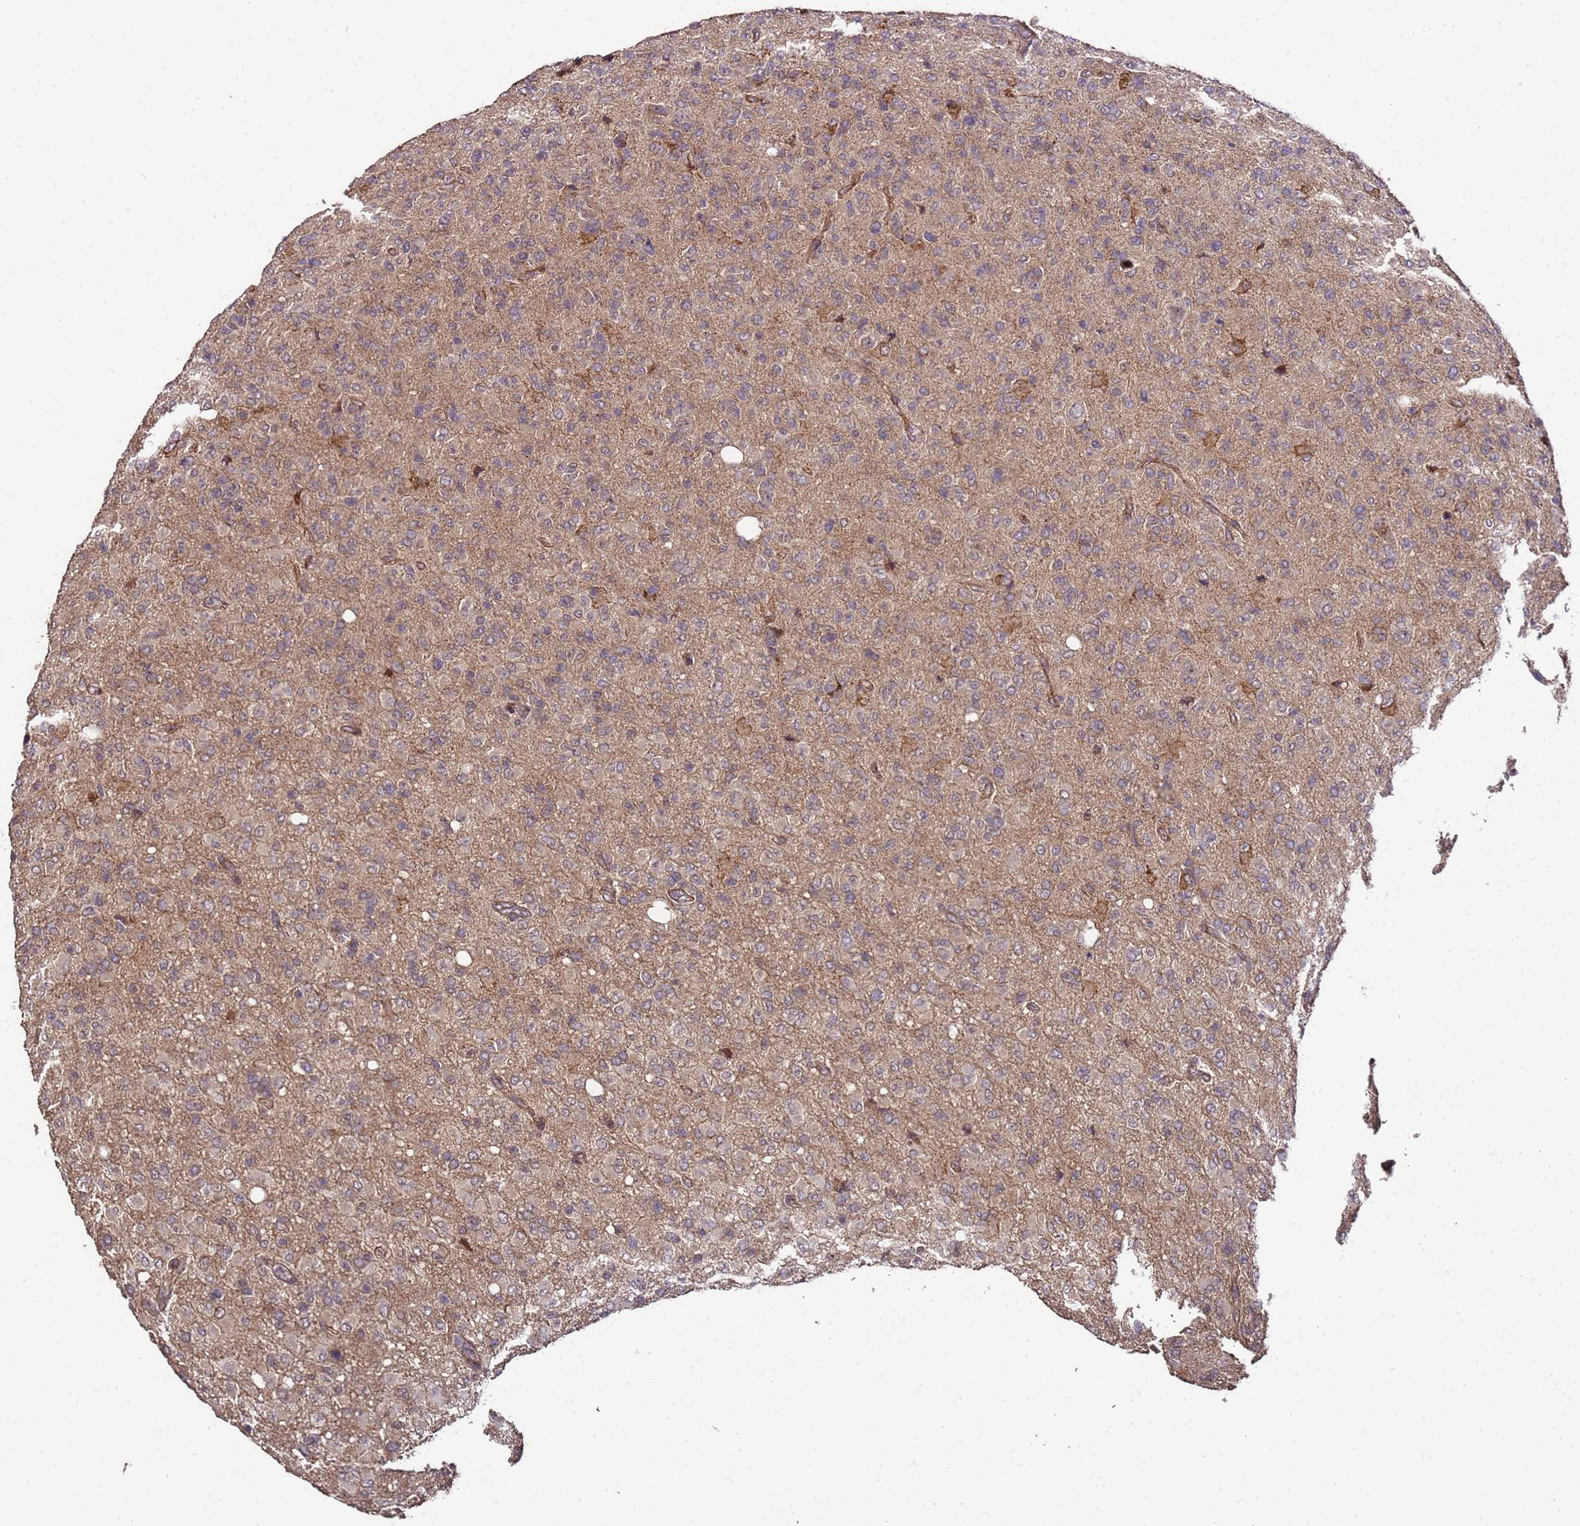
{"staining": {"intensity": "weak", "quantity": "25%-75%", "location": "cytoplasmic/membranous"}, "tissue": "glioma", "cell_type": "Tumor cells", "image_type": "cancer", "snomed": [{"axis": "morphology", "description": "Glioma, malignant, High grade"}, {"axis": "topography", "description": "Brain"}], "caption": "The immunohistochemical stain shows weak cytoplasmic/membranous staining in tumor cells of glioma tissue. (DAB IHC with brightfield microscopy, high magnification).", "gene": "PRODH", "patient": {"sex": "female", "age": 57}}